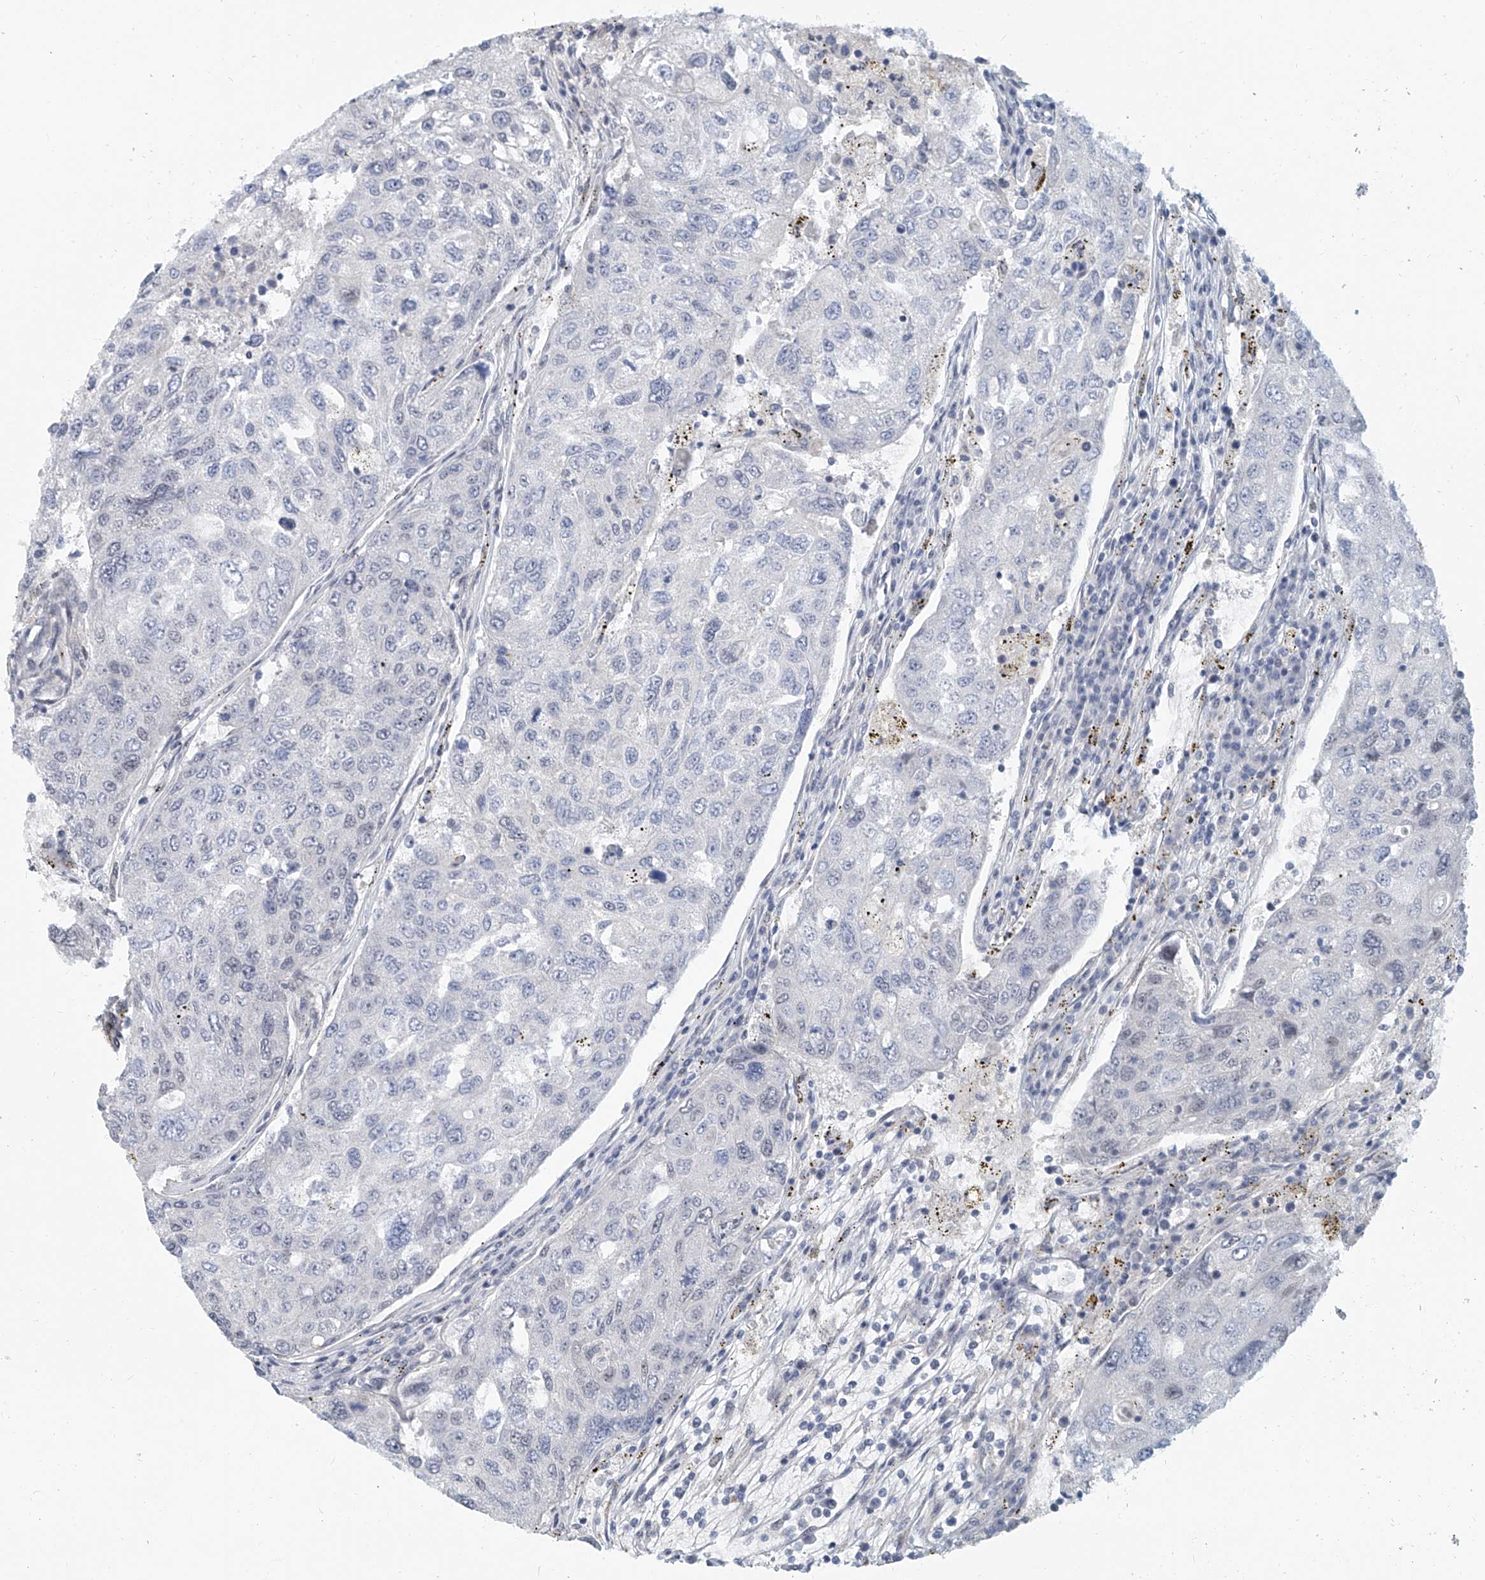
{"staining": {"intensity": "negative", "quantity": "none", "location": "none"}, "tissue": "urothelial cancer", "cell_type": "Tumor cells", "image_type": "cancer", "snomed": [{"axis": "morphology", "description": "Urothelial carcinoma, High grade"}, {"axis": "topography", "description": "Lymph node"}, {"axis": "topography", "description": "Urinary bladder"}], "caption": "A micrograph of human high-grade urothelial carcinoma is negative for staining in tumor cells.", "gene": "SASH1", "patient": {"sex": "male", "age": 51}}